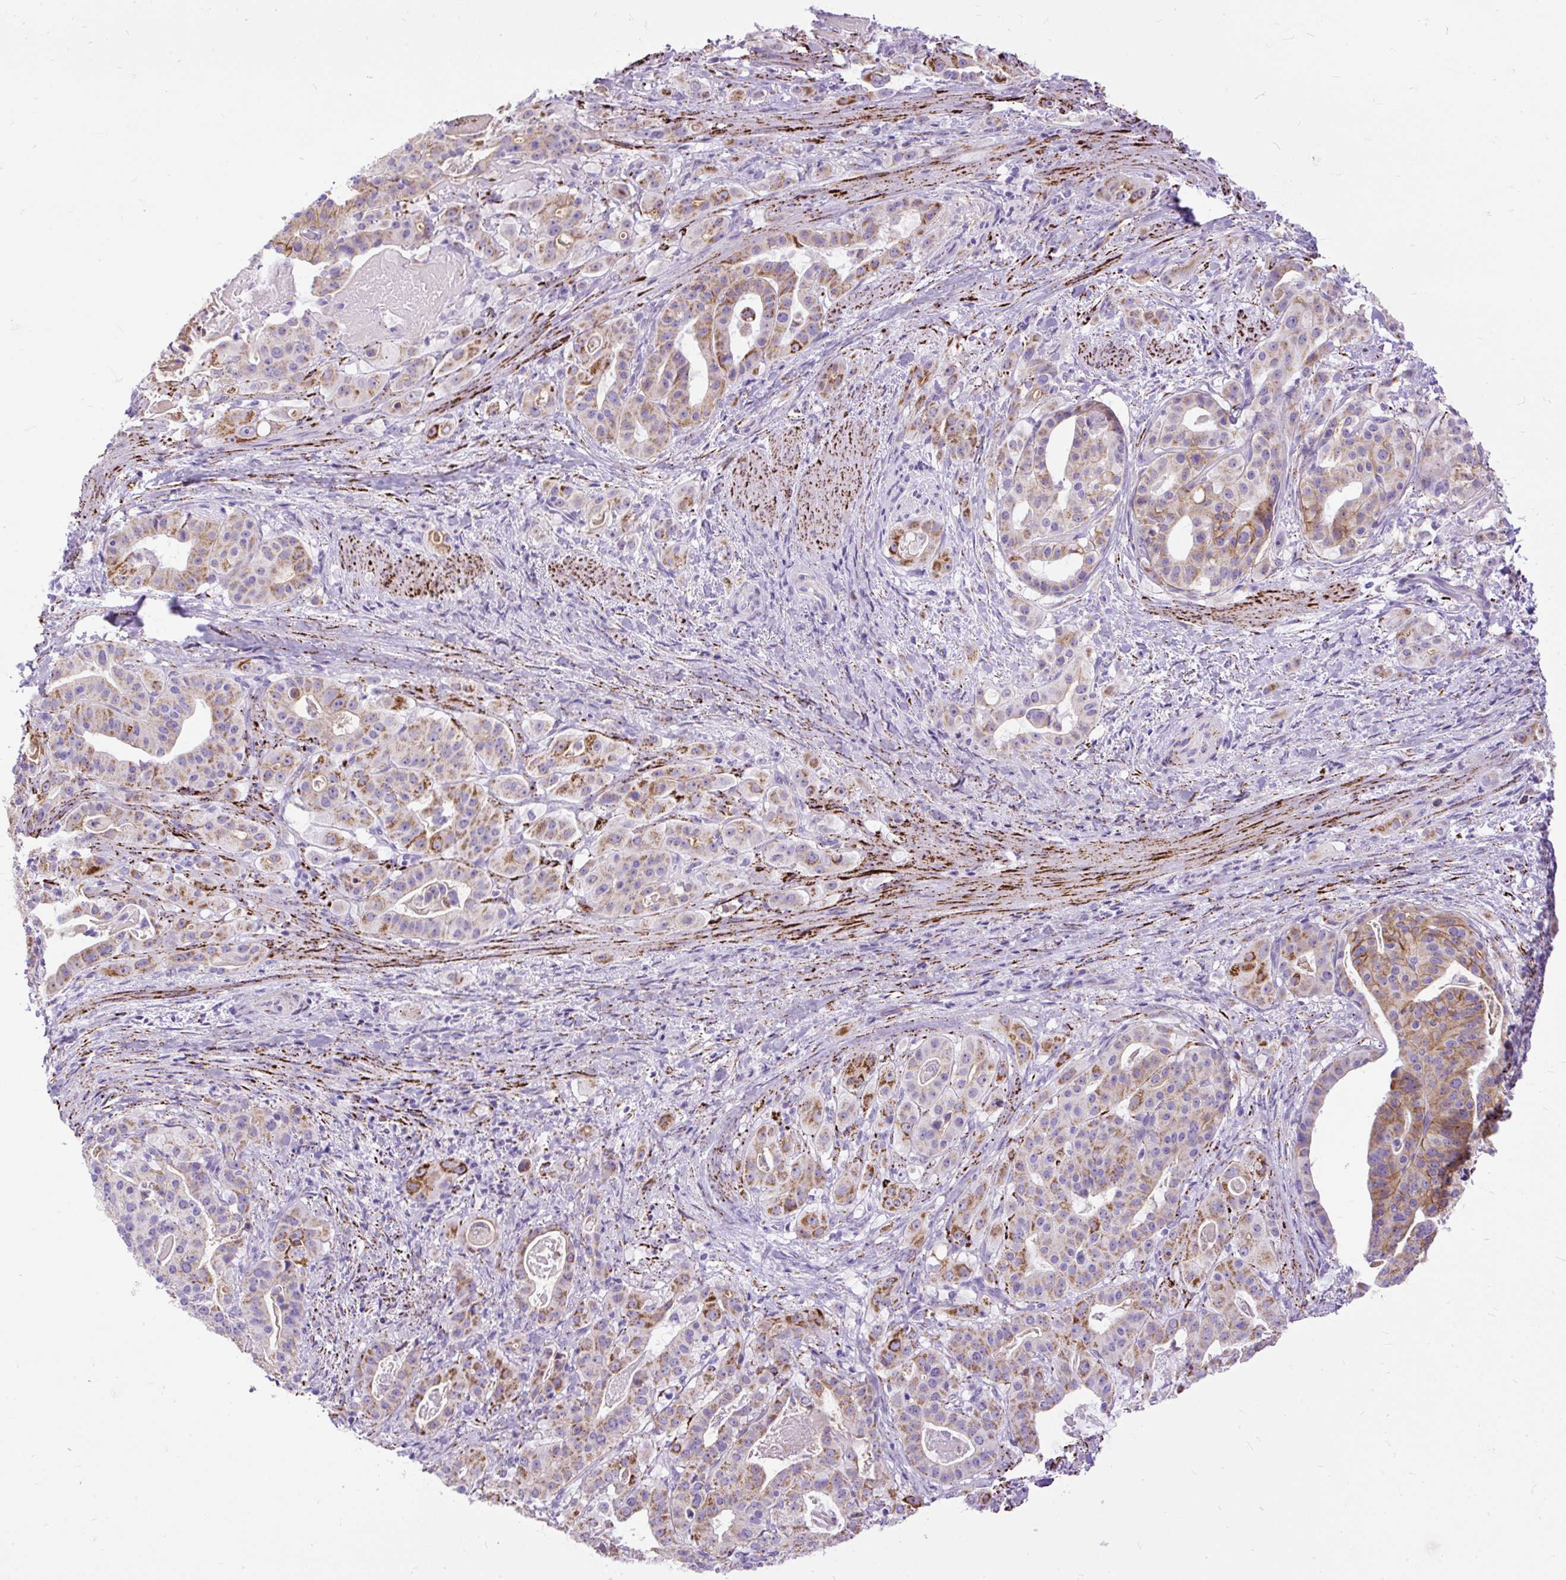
{"staining": {"intensity": "moderate", "quantity": "25%-75%", "location": "cytoplasmic/membranous"}, "tissue": "stomach cancer", "cell_type": "Tumor cells", "image_type": "cancer", "snomed": [{"axis": "morphology", "description": "Adenocarcinoma, NOS"}, {"axis": "topography", "description": "Stomach"}], "caption": "High-magnification brightfield microscopy of stomach cancer stained with DAB (3,3'-diaminobenzidine) (brown) and counterstained with hematoxylin (blue). tumor cells exhibit moderate cytoplasmic/membranous expression is appreciated in about25%-75% of cells.", "gene": "ZNF256", "patient": {"sex": "male", "age": 48}}